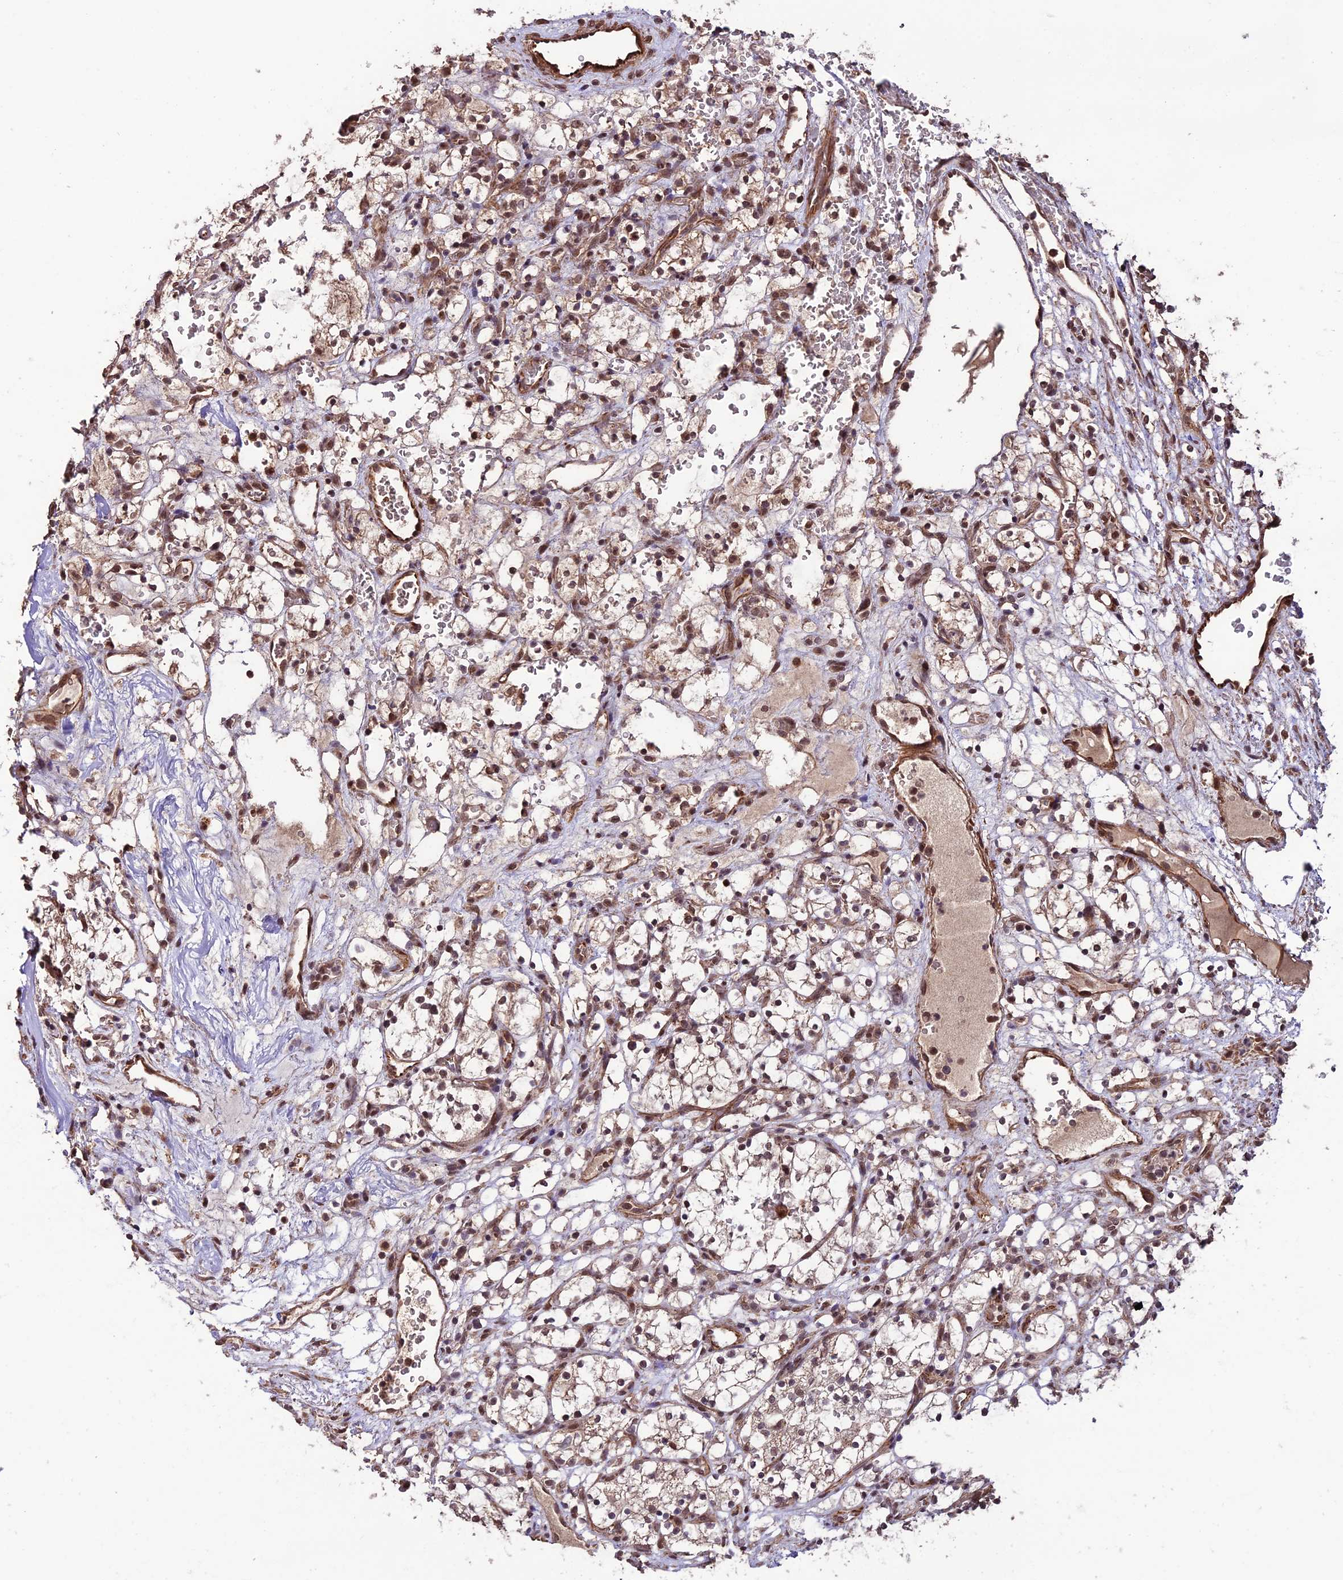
{"staining": {"intensity": "moderate", "quantity": "25%-75%", "location": "nuclear"}, "tissue": "renal cancer", "cell_type": "Tumor cells", "image_type": "cancer", "snomed": [{"axis": "morphology", "description": "Adenocarcinoma, NOS"}, {"axis": "topography", "description": "Kidney"}], "caption": "The micrograph displays a brown stain indicating the presence of a protein in the nuclear of tumor cells in renal cancer. (DAB IHC, brown staining for protein, blue staining for nuclei).", "gene": "CABIN1", "patient": {"sex": "female", "age": 69}}